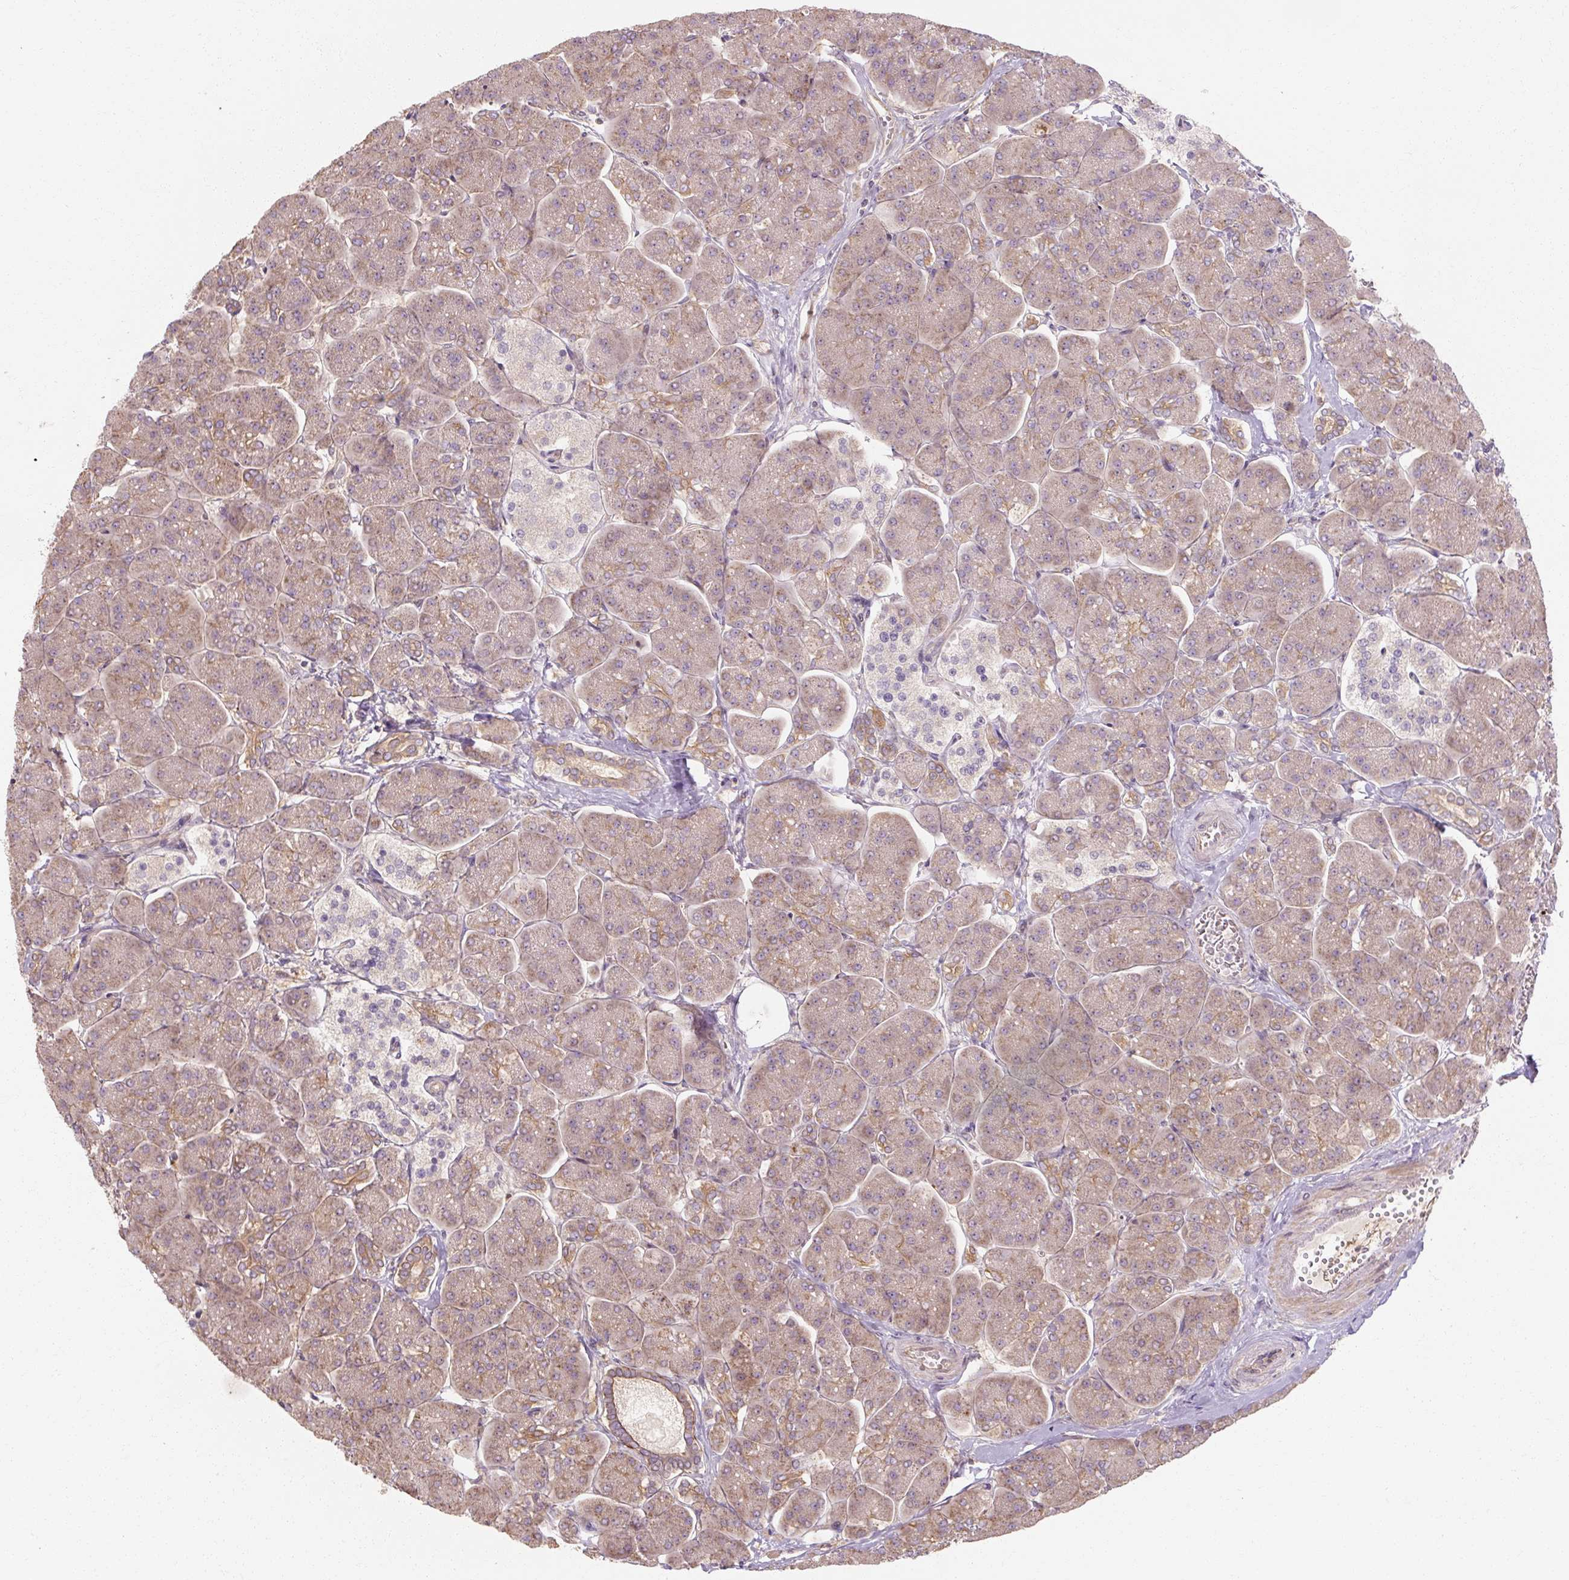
{"staining": {"intensity": "weak", "quantity": "25%-75%", "location": "cytoplasmic/membranous"}, "tissue": "pancreas", "cell_type": "Exocrine glandular cells", "image_type": "normal", "snomed": [{"axis": "morphology", "description": "Normal tissue, NOS"}, {"axis": "topography", "description": "Pancreas"}, {"axis": "topography", "description": "Peripheral nerve tissue"}], "caption": "Protein staining shows weak cytoplasmic/membranous staining in about 25%-75% of exocrine glandular cells in normal pancreas.", "gene": "RB1CC1", "patient": {"sex": "male", "age": 54}}